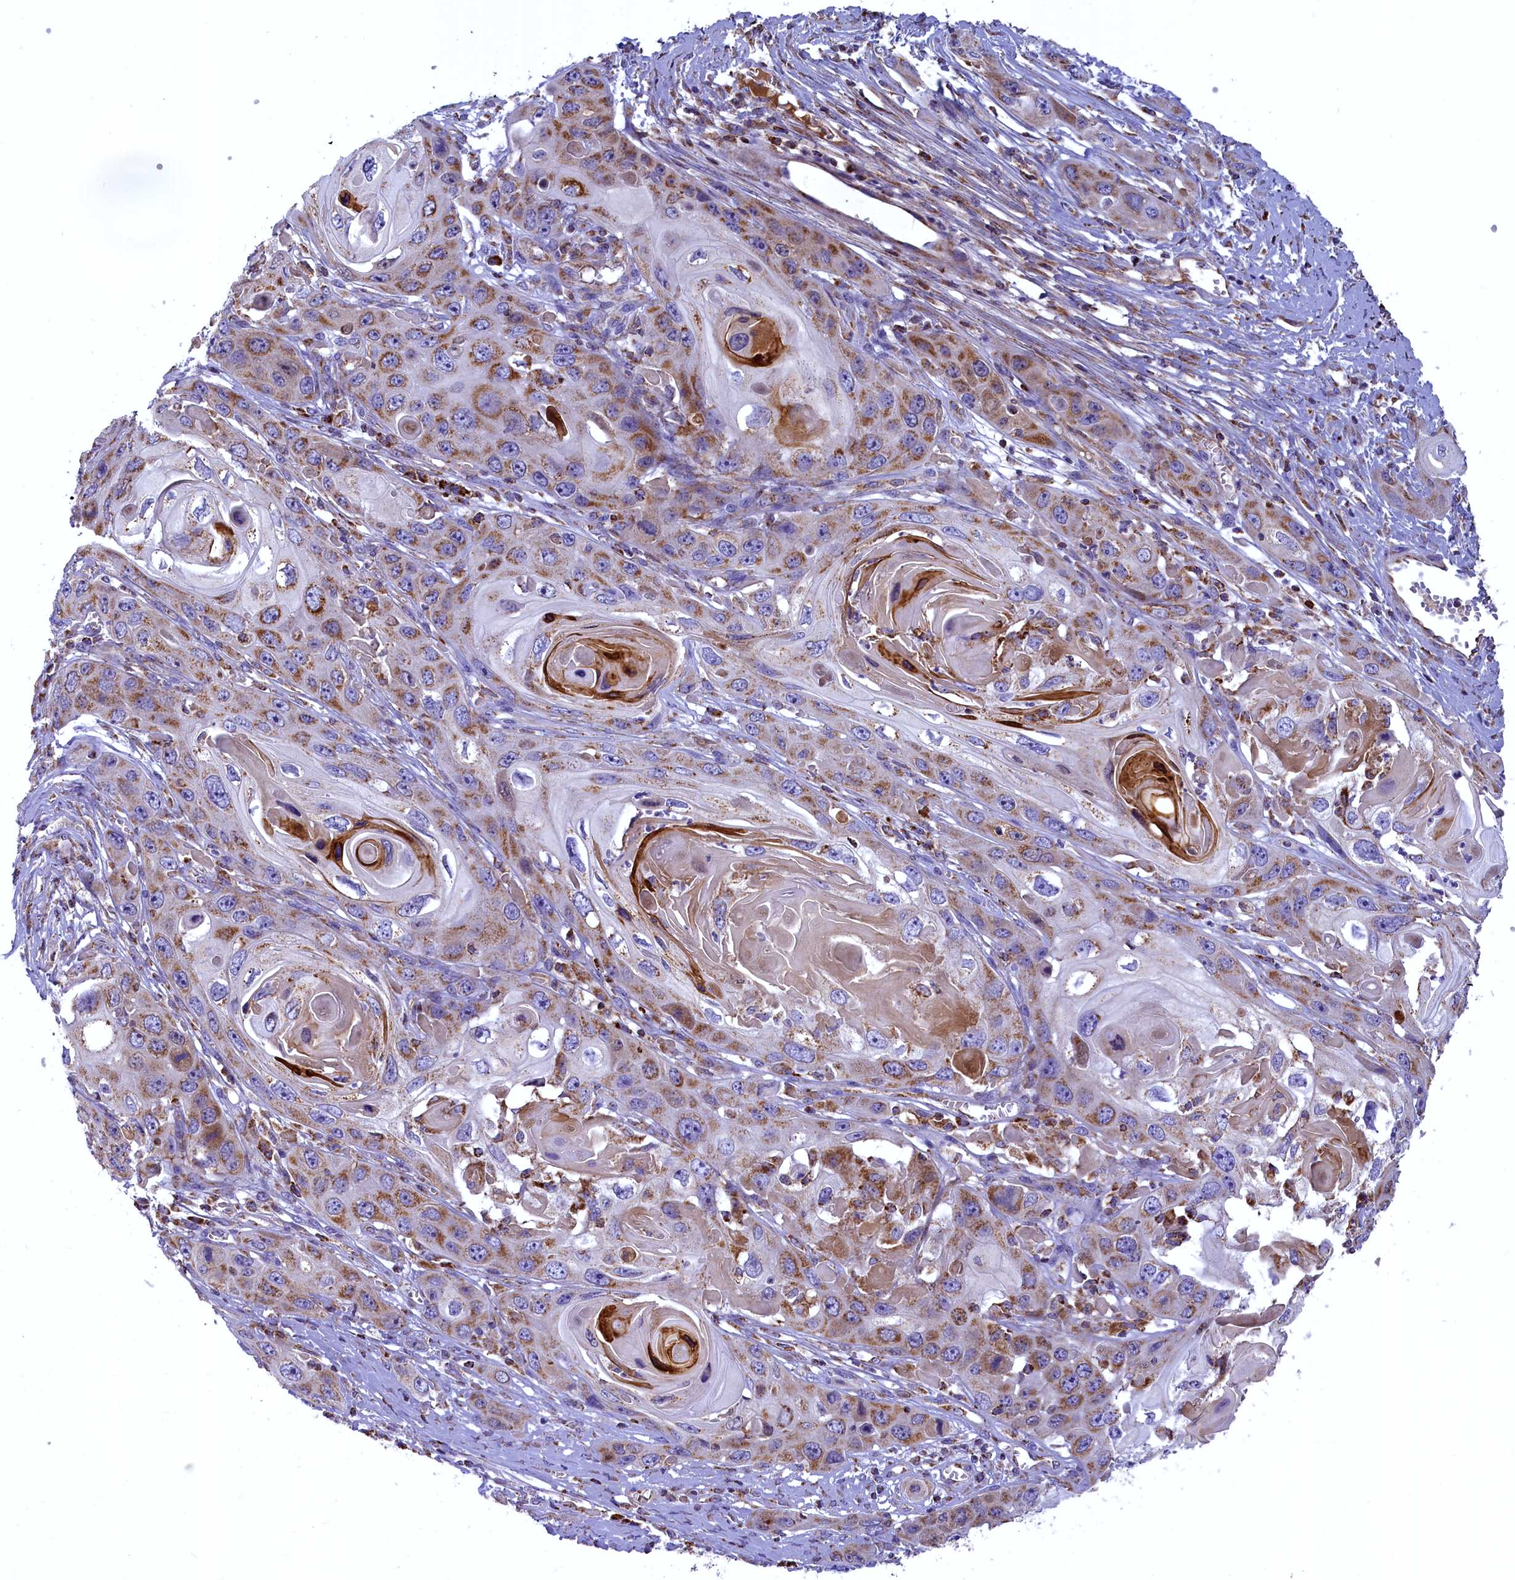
{"staining": {"intensity": "moderate", "quantity": ">75%", "location": "cytoplasmic/membranous"}, "tissue": "skin cancer", "cell_type": "Tumor cells", "image_type": "cancer", "snomed": [{"axis": "morphology", "description": "Squamous cell carcinoma, NOS"}, {"axis": "topography", "description": "Skin"}], "caption": "DAB immunohistochemical staining of squamous cell carcinoma (skin) shows moderate cytoplasmic/membranous protein staining in approximately >75% of tumor cells. (DAB (3,3'-diaminobenzidine) = brown stain, brightfield microscopy at high magnification).", "gene": "COX17", "patient": {"sex": "male", "age": 55}}